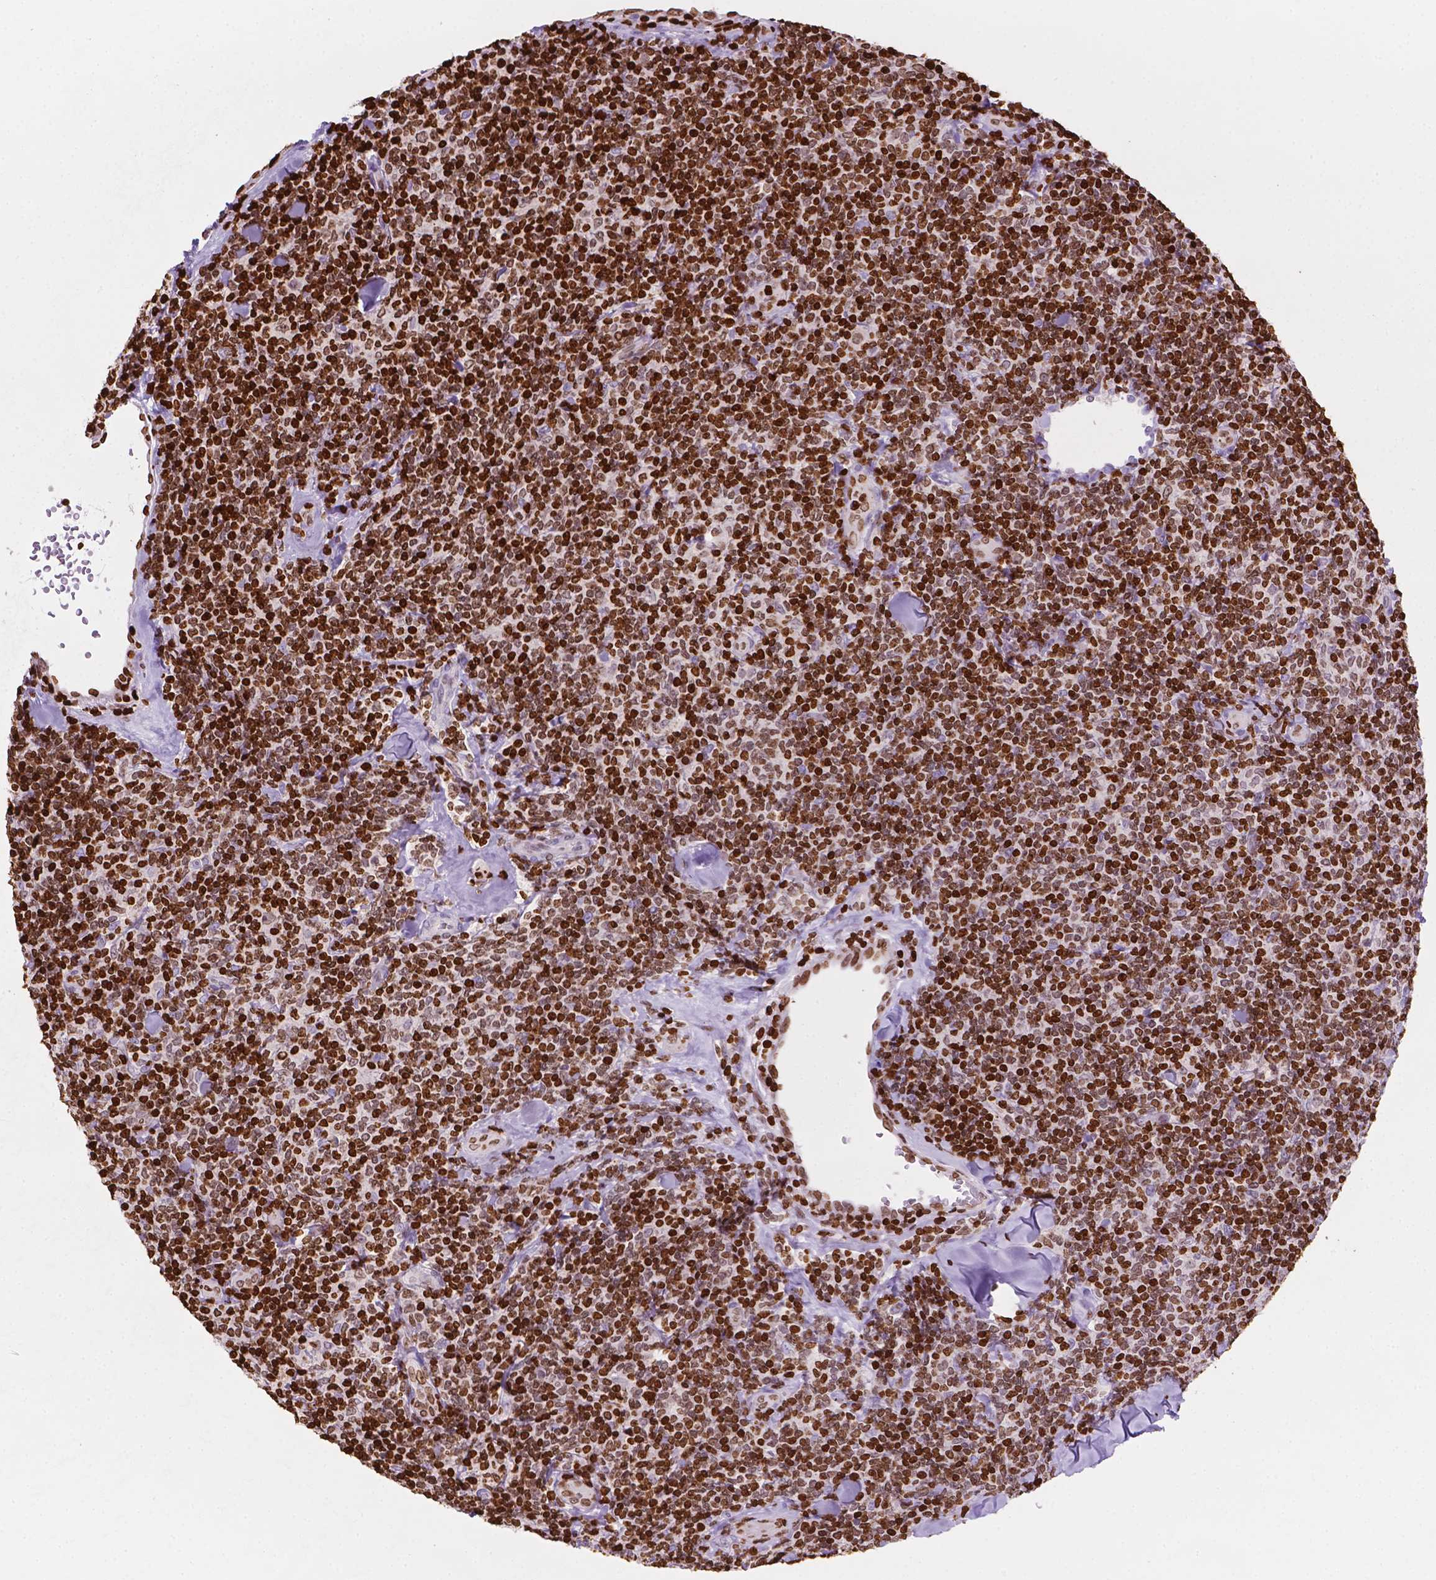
{"staining": {"intensity": "strong", "quantity": ">75%", "location": "nuclear"}, "tissue": "lymphoma", "cell_type": "Tumor cells", "image_type": "cancer", "snomed": [{"axis": "morphology", "description": "Malignant lymphoma, non-Hodgkin's type, Low grade"}, {"axis": "topography", "description": "Lymph node"}], "caption": "IHC staining of malignant lymphoma, non-Hodgkin's type (low-grade), which exhibits high levels of strong nuclear positivity in about >75% of tumor cells indicating strong nuclear protein staining. The staining was performed using DAB (brown) for protein detection and nuclei were counterstained in hematoxylin (blue).", "gene": "CBY3", "patient": {"sex": "female", "age": 56}}